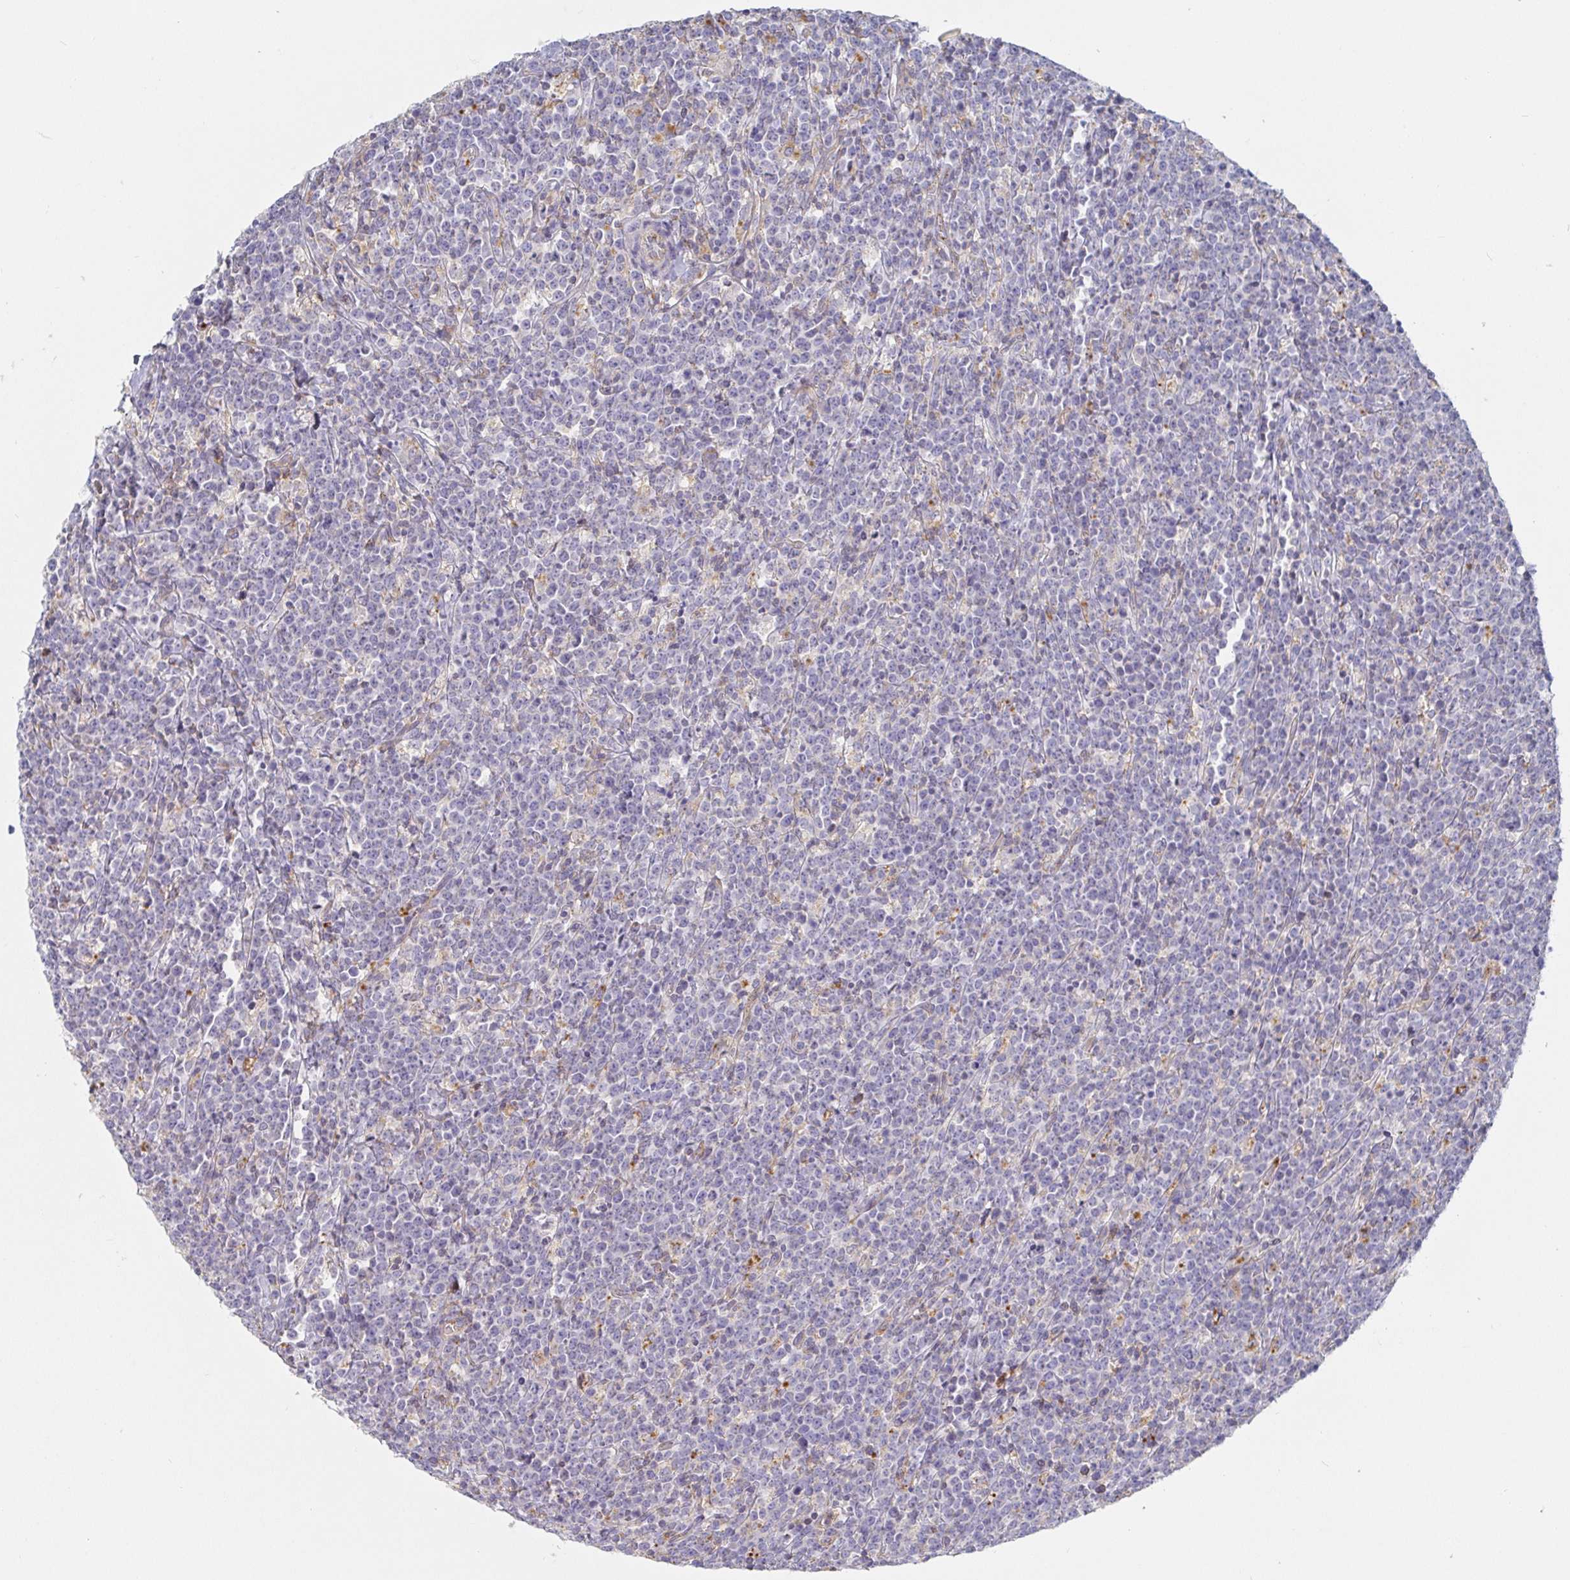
{"staining": {"intensity": "negative", "quantity": "none", "location": "none"}, "tissue": "lymphoma", "cell_type": "Tumor cells", "image_type": "cancer", "snomed": [{"axis": "morphology", "description": "Malignant lymphoma, non-Hodgkin's type, High grade"}, {"axis": "topography", "description": "Small intestine"}], "caption": "Immunohistochemistry (IHC) micrograph of lymphoma stained for a protein (brown), which displays no expression in tumor cells.", "gene": "IRAK2", "patient": {"sex": "female", "age": 56}}